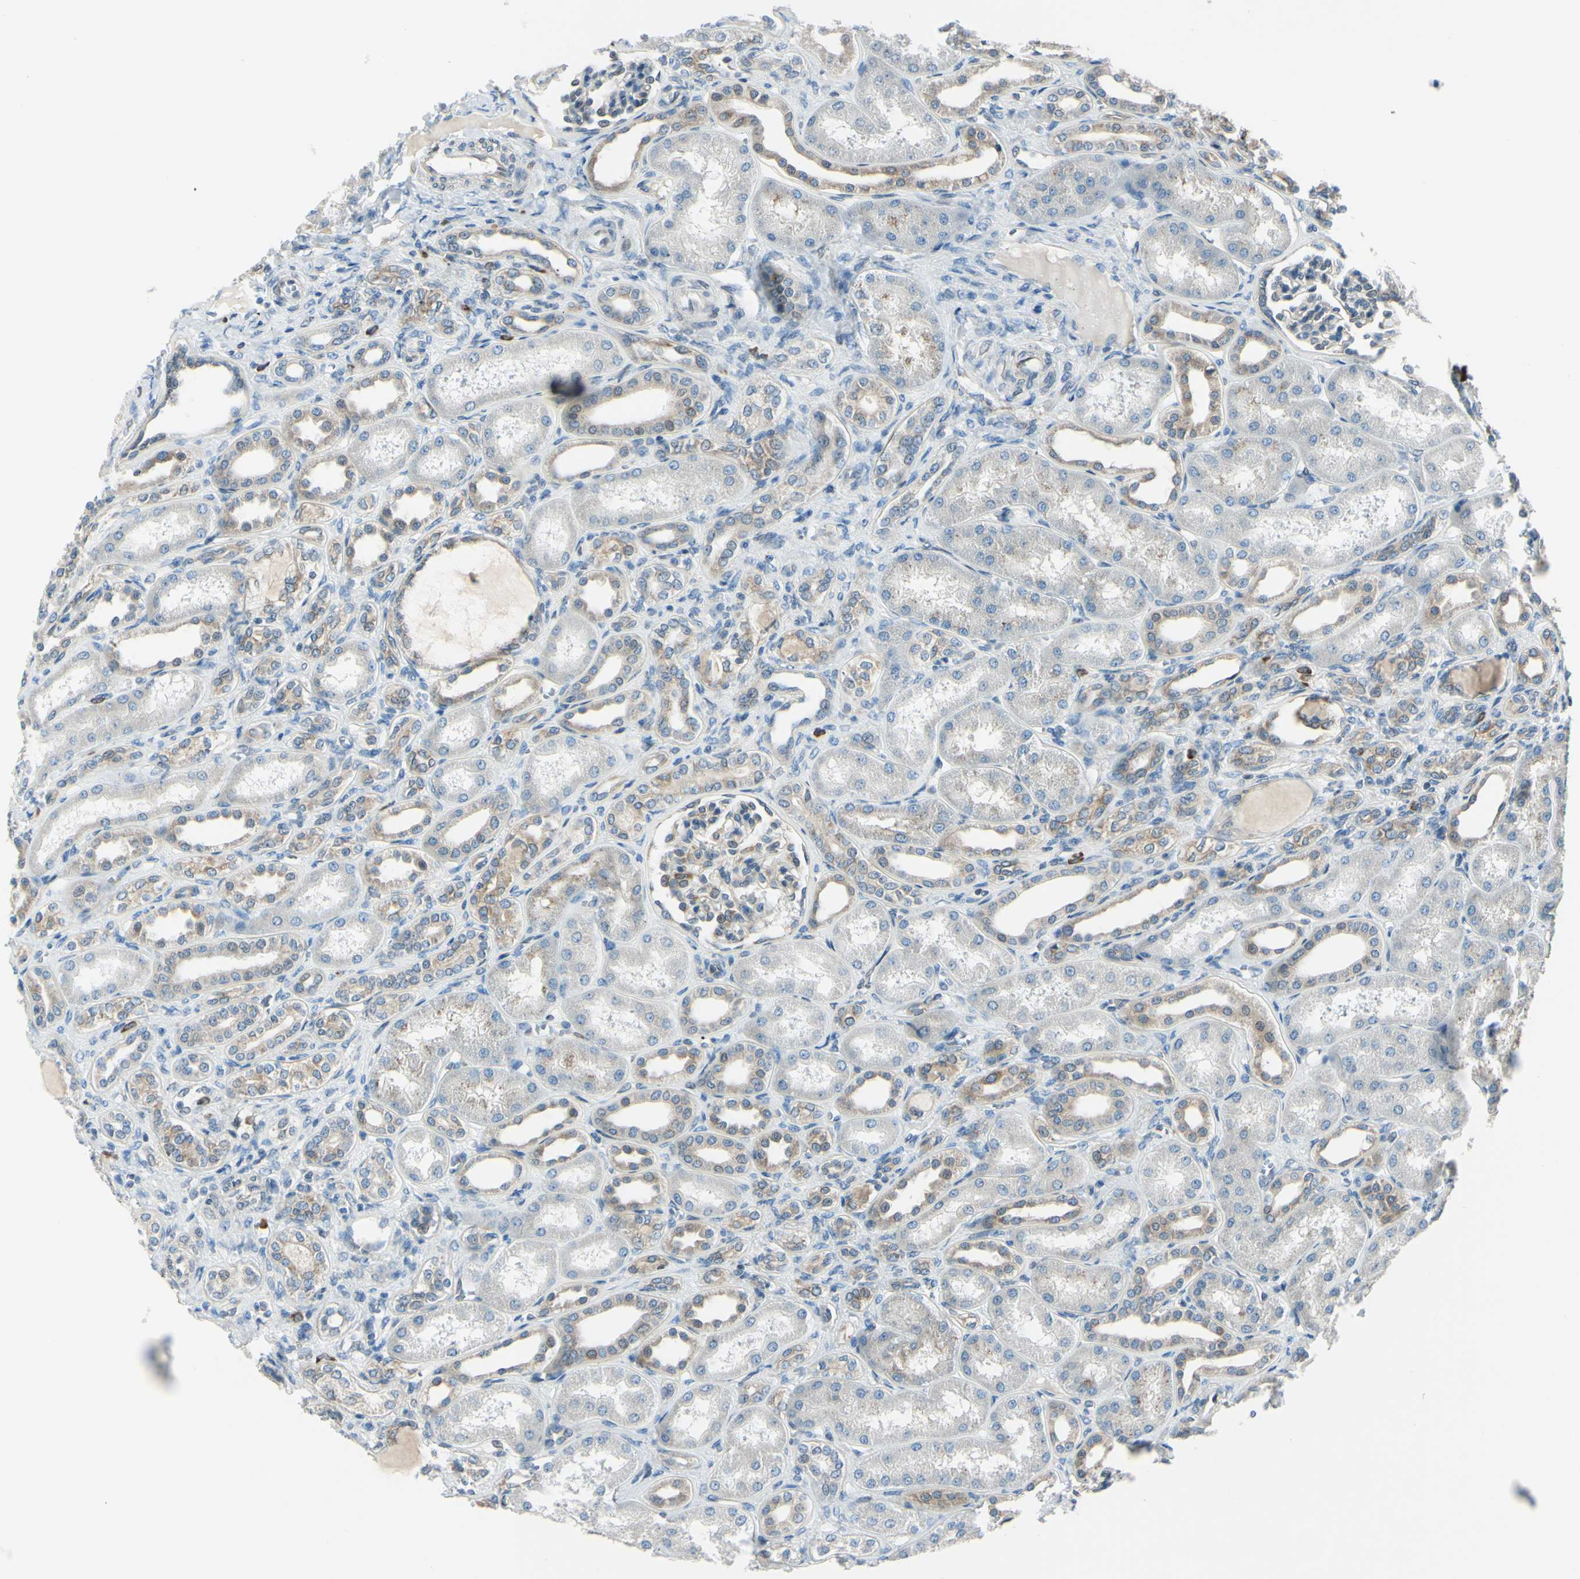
{"staining": {"intensity": "weak", "quantity": "25%-75%", "location": "cytoplasmic/membranous"}, "tissue": "kidney", "cell_type": "Cells in glomeruli", "image_type": "normal", "snomed": [{"axis": "morphology", "description": "Normal tissue, NOS"}, {"axis": "topography", "description": "Kidney"}], "caption": "Protein analysis of normal kidney exhibits weak cytoplasmic/membranous staining in approximately 25%-75% of cells in glomeruli.", "gene": "SELENOS", "patient": {"sex": "male", "age": 7}}